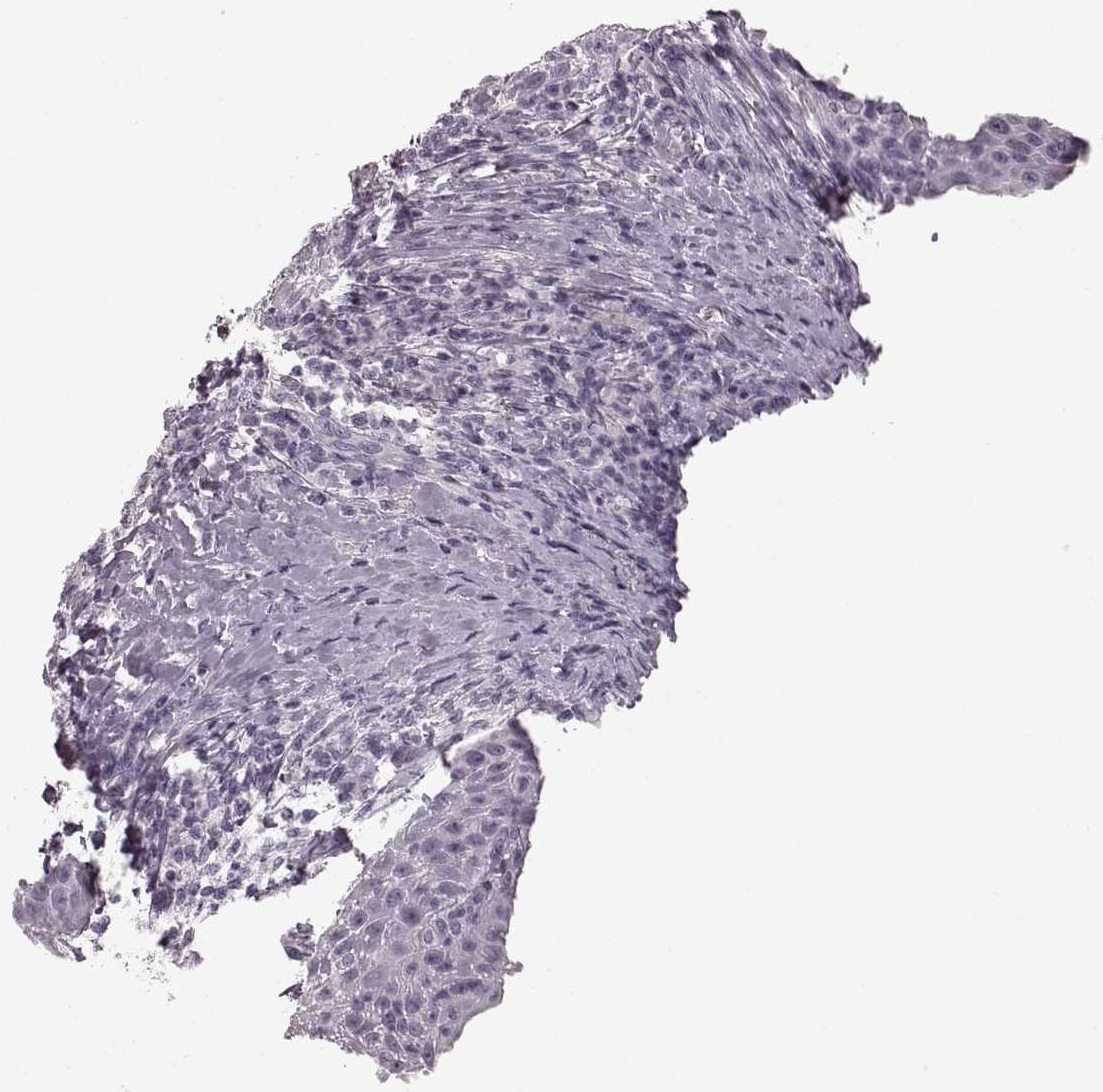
{"staining": {"intensity": "negative", "quantity": "none", "location": "none"}, "tissue": "head and neck cancer", "cell_type": "Tumor cells", "image_type": "cancer", "snomed": [{"axis": "morphology", "description": "Squamous cell carcinoma, NOS"}, {"axis": "topography", "description": "Head-Neck"}], "caption": "DAB immunohistochemical staining of human squamous cell carcinoma (head and neck) displays no significant staining in tumor cells.", "gene": "AIPL1", "patient": {"sex": "male", "age": 69}}